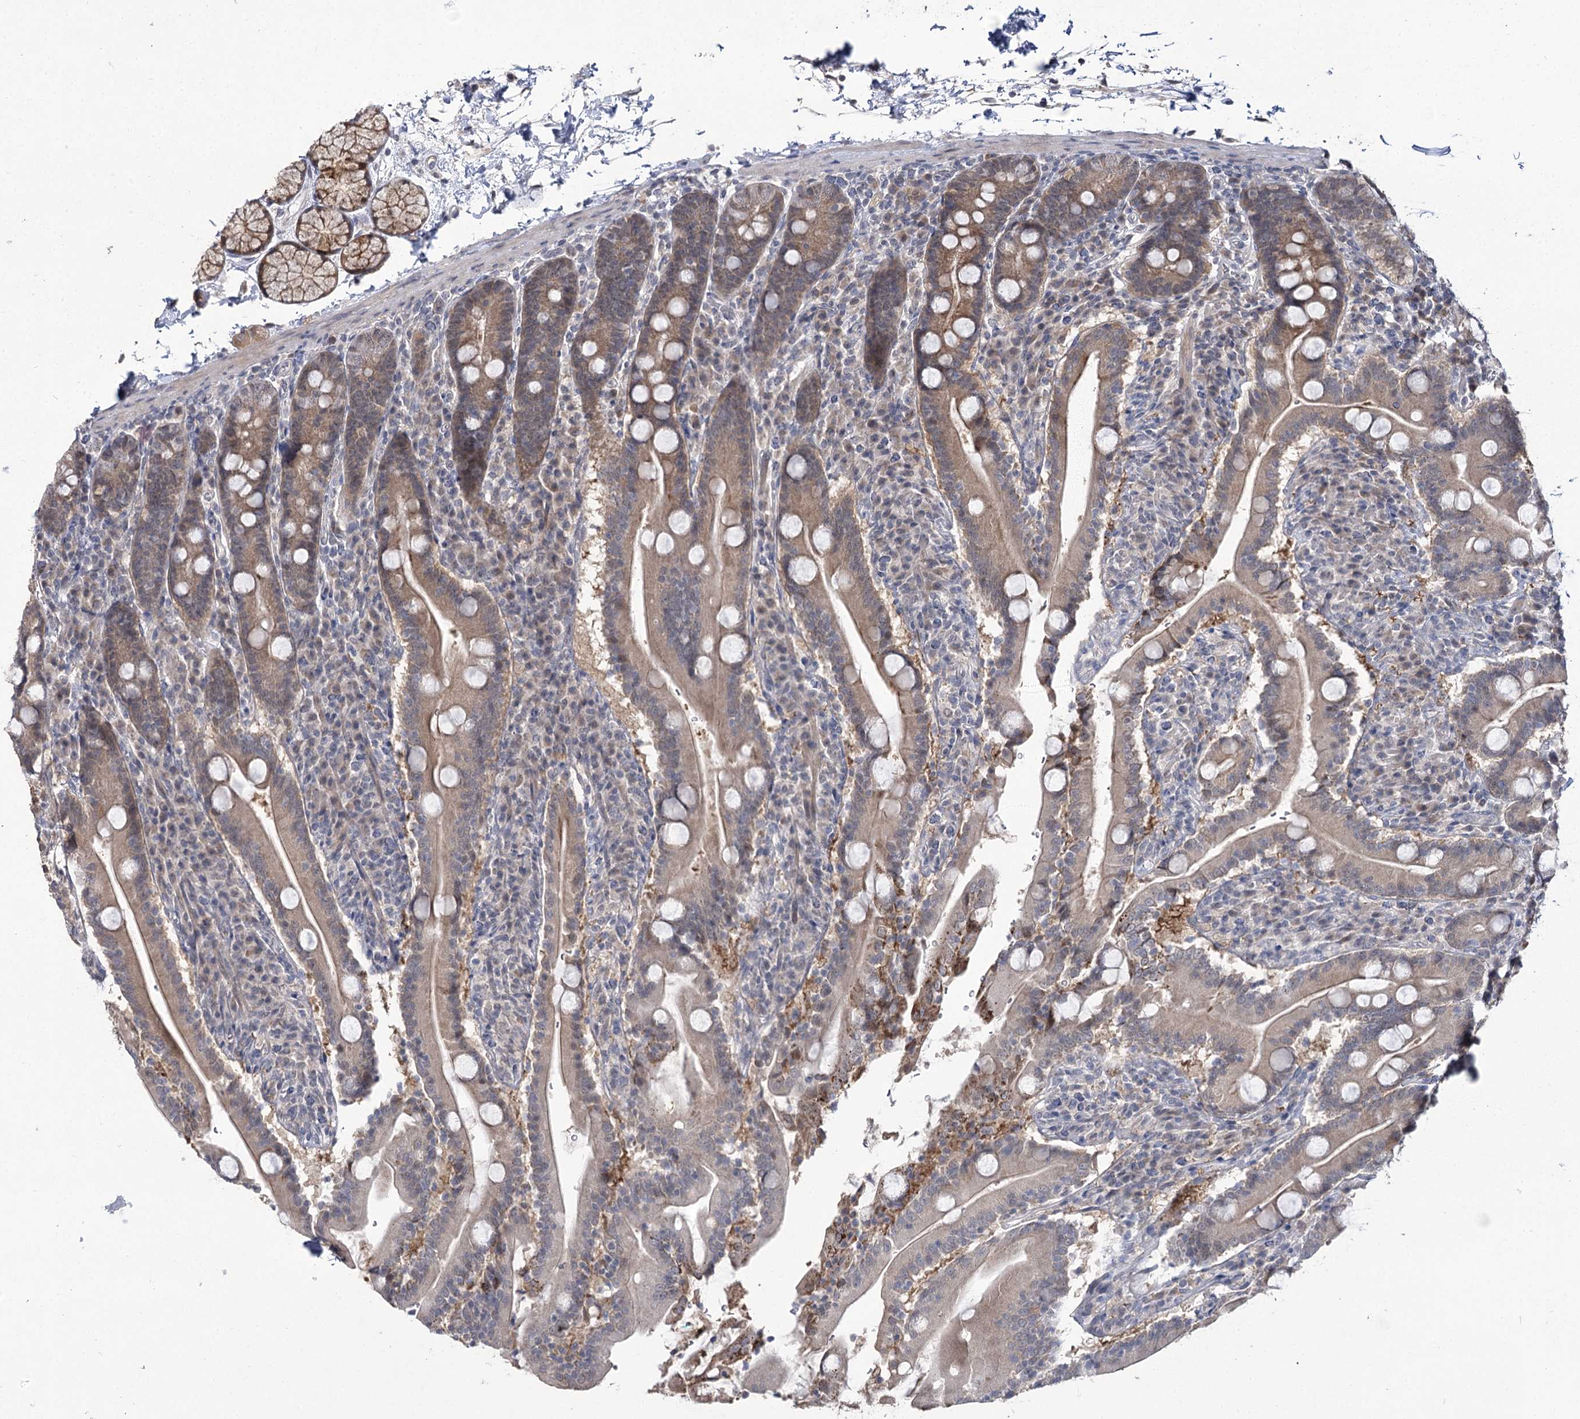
{"staining": {"intensity": "moderate", "quantity": "25%-75%", "location": "cytoplasmic/membranous"}, "tissue": "duodenum", "cell_type": "Glandular cells", "image_type": "normal", "snomed": [{"axis": "morphology", "description": "Normal tissue, NOS"}, {"axis": "topography", "description": "Duodenum"}], "caption": "DAB immunohistochemical staining of benign human duodenum exhibits moderate cytoplasmic/membranous protein expression in about 25%-75% of glandular cells. Nuclei are stained in blue.", "gene": "PHYHIPL", "patient": {"sex": "male", "age": 35}}